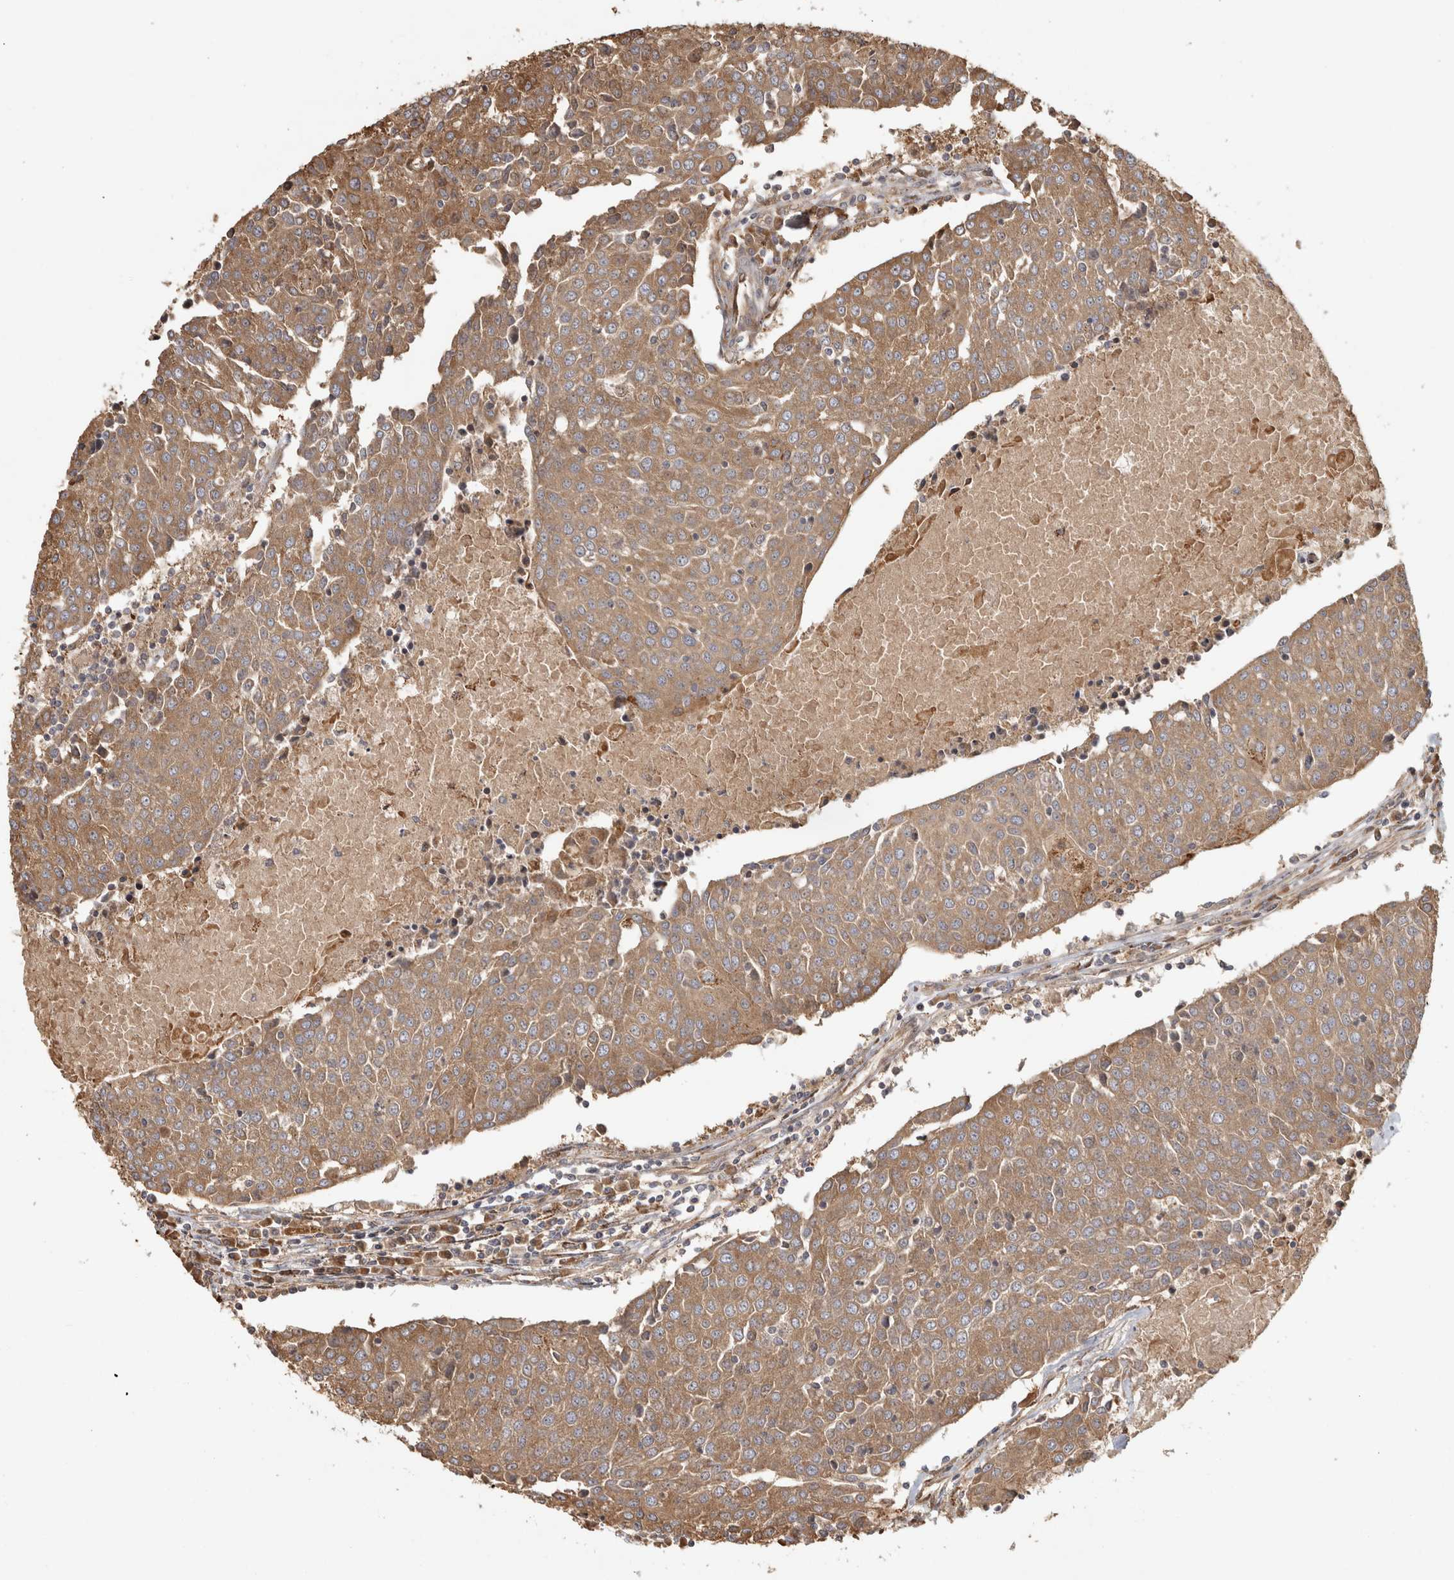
{"staining": {"intensity": "moderate", "quantity": ">75%", "location": "cytoplasmic/membranous"}, "tissue": "urothelial cancer", "cell_type": "Tumor cells", "image_type": "cancer", "snomed": [{"axis": "morphology", "description": "Urothelial carcinoma, High grade"}, {"axis": "topography", "description": "Urinary bladder"}], "caption": "High-power microscopy captured an immunohistochemistry image of urothelial cancer, revealing moderate cytoplasmic/membranous positivity in about >75% of tumor cells.", "gene": "CAMSAP2", "patient": {"sex": "female", "age": 85}}